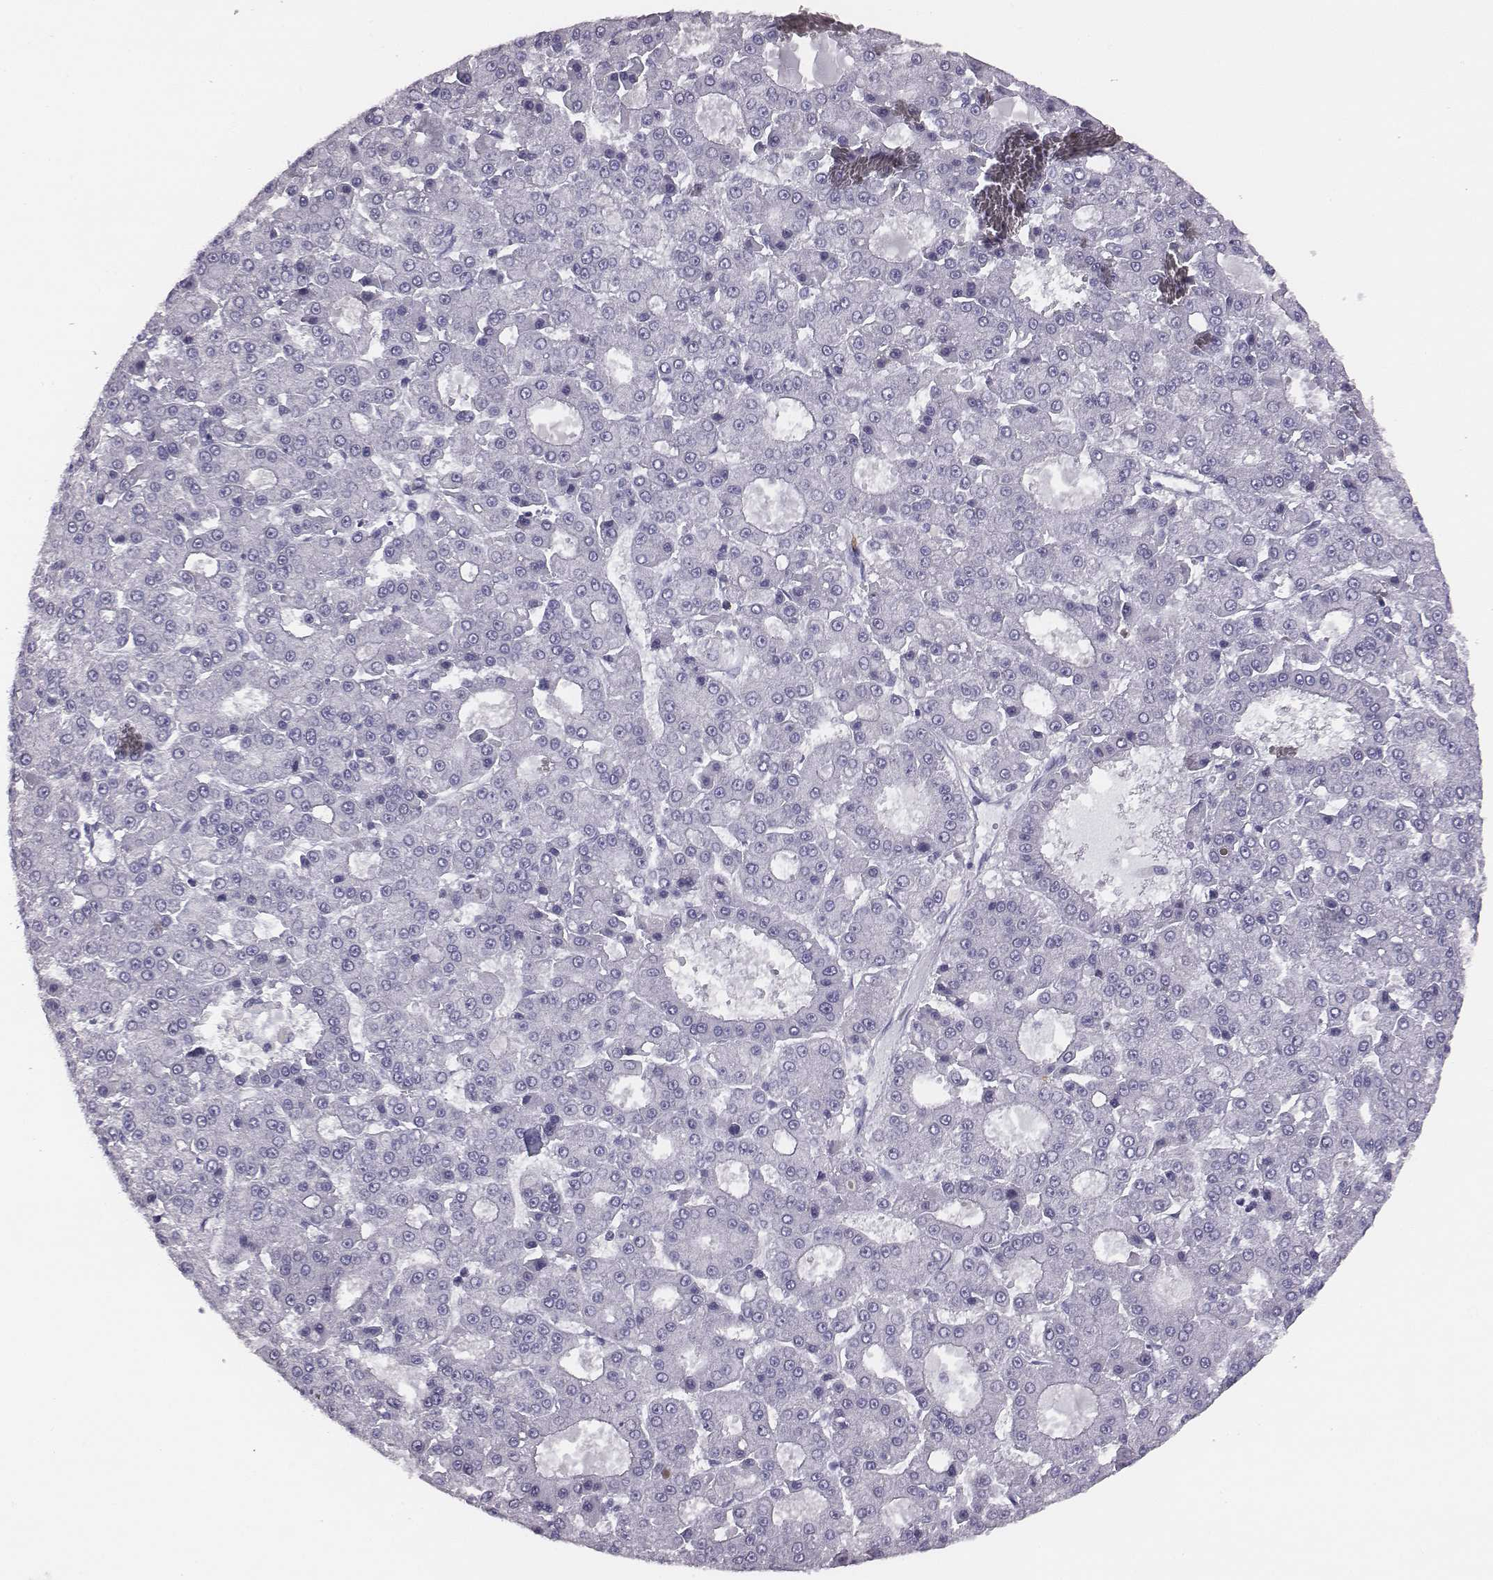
{"staining": {"intensity": "negative", "quantity": "none", "location": "none"}, "tissue": "liver cancer", "cell_type": "Tumor cells", "image_type": "cancer", "snomed": [{"axis": "morphology", "description": "Carcinoma, Hepatocellular, NOS"}, {"axis": "topography", "description": "Liver"}], "caption": "High power microscopy photomicrograph of an immunohistochemistry image of liver cancer, revealing no significant expression in tumor cells.", "gene": "ACOD1", "patient": {"sex": "male", "age": 70}}